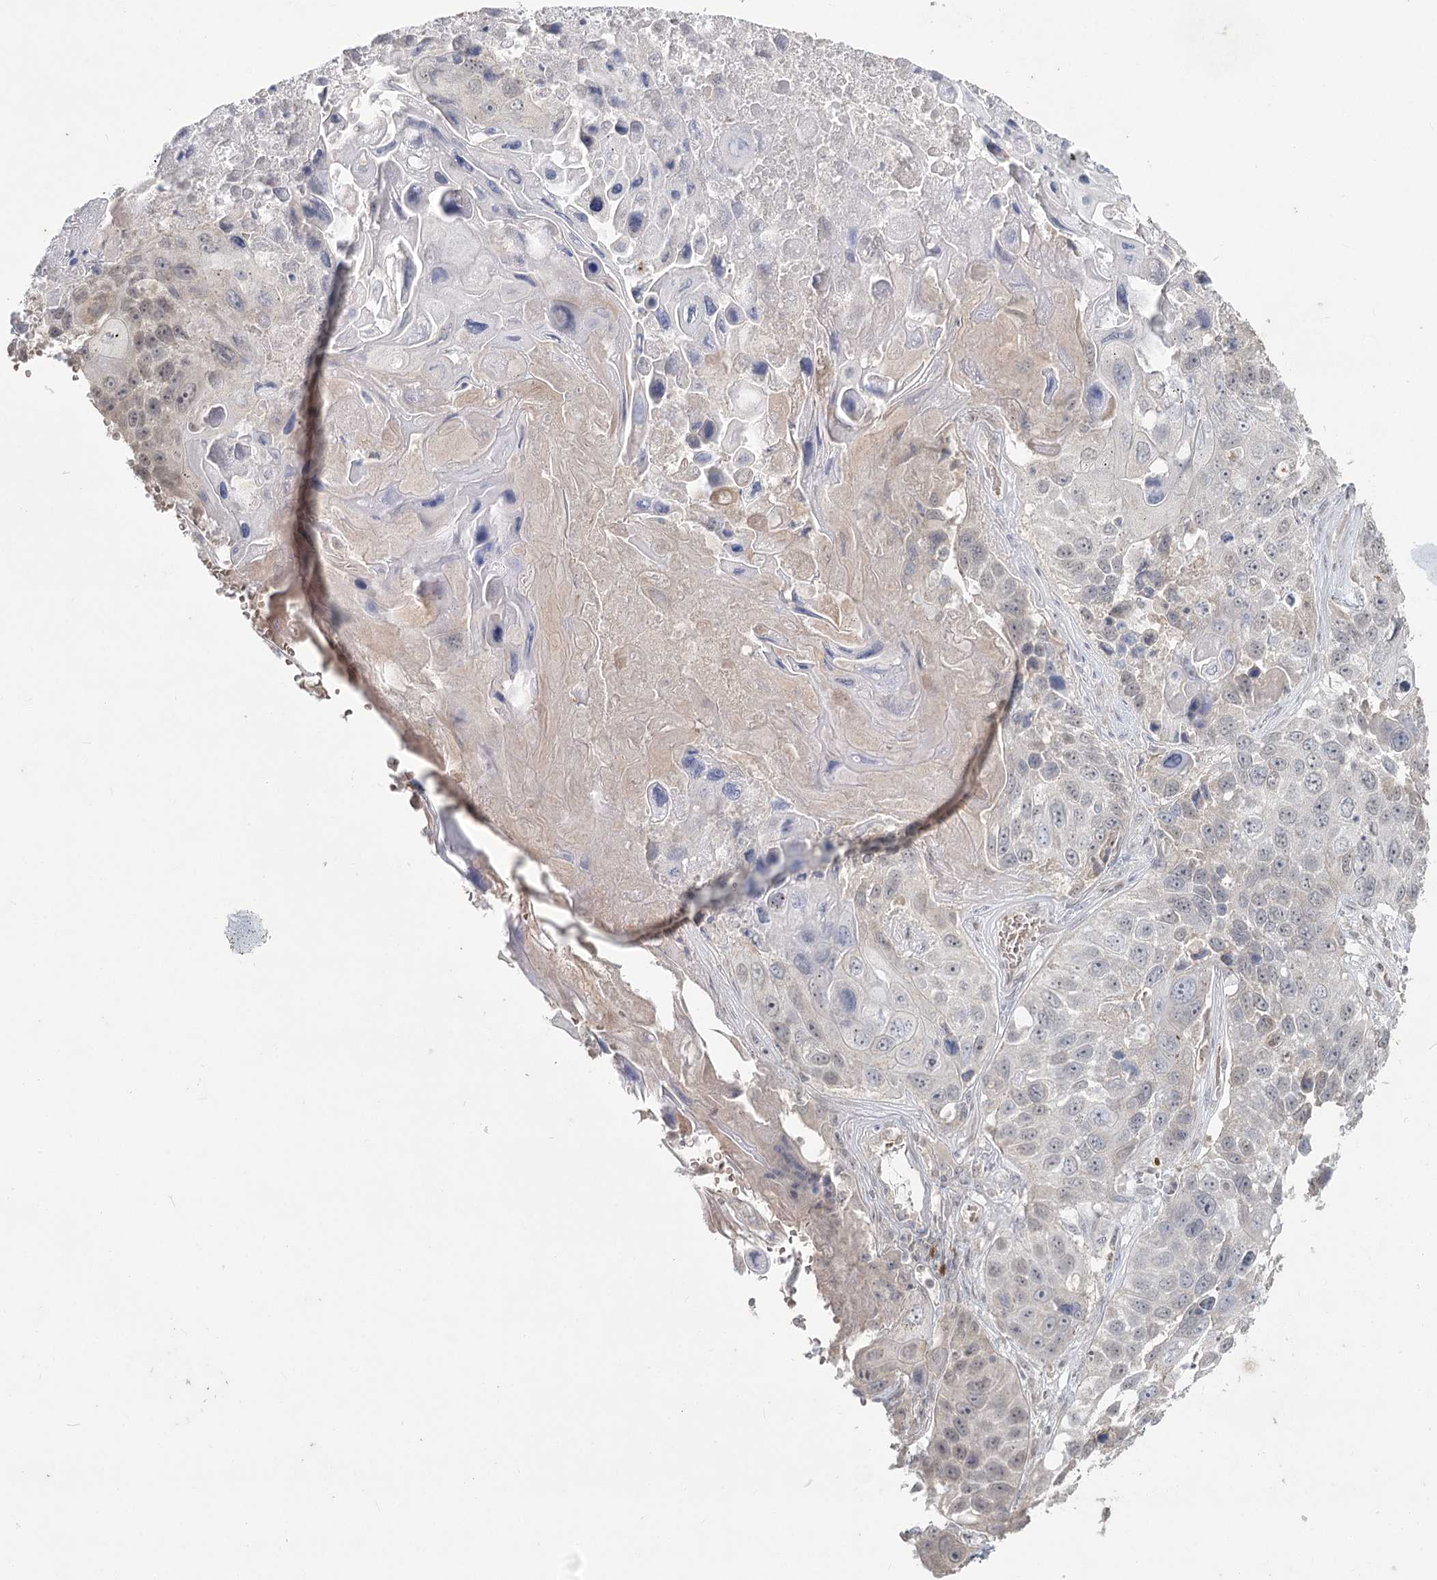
{"staining": {"intensity": "negative", "quantity": "none", "location": "none"}, "tissue": "lung cancer", "cell_type": "Tumor cells", "image_type": "cancer", "snomed": [{"axis": "morphology", "description": "Squamous cell carcinoma, NOS"}, {"axis": "topography", "description": "Lung"}], "caption": "Immunohistochemistry (IHC) of squamous cell carcinoma (lung) reveals no positivity in tumor cells.", "gene": "LY6G5C", "patient": {"sex": "male", "age": 61}}